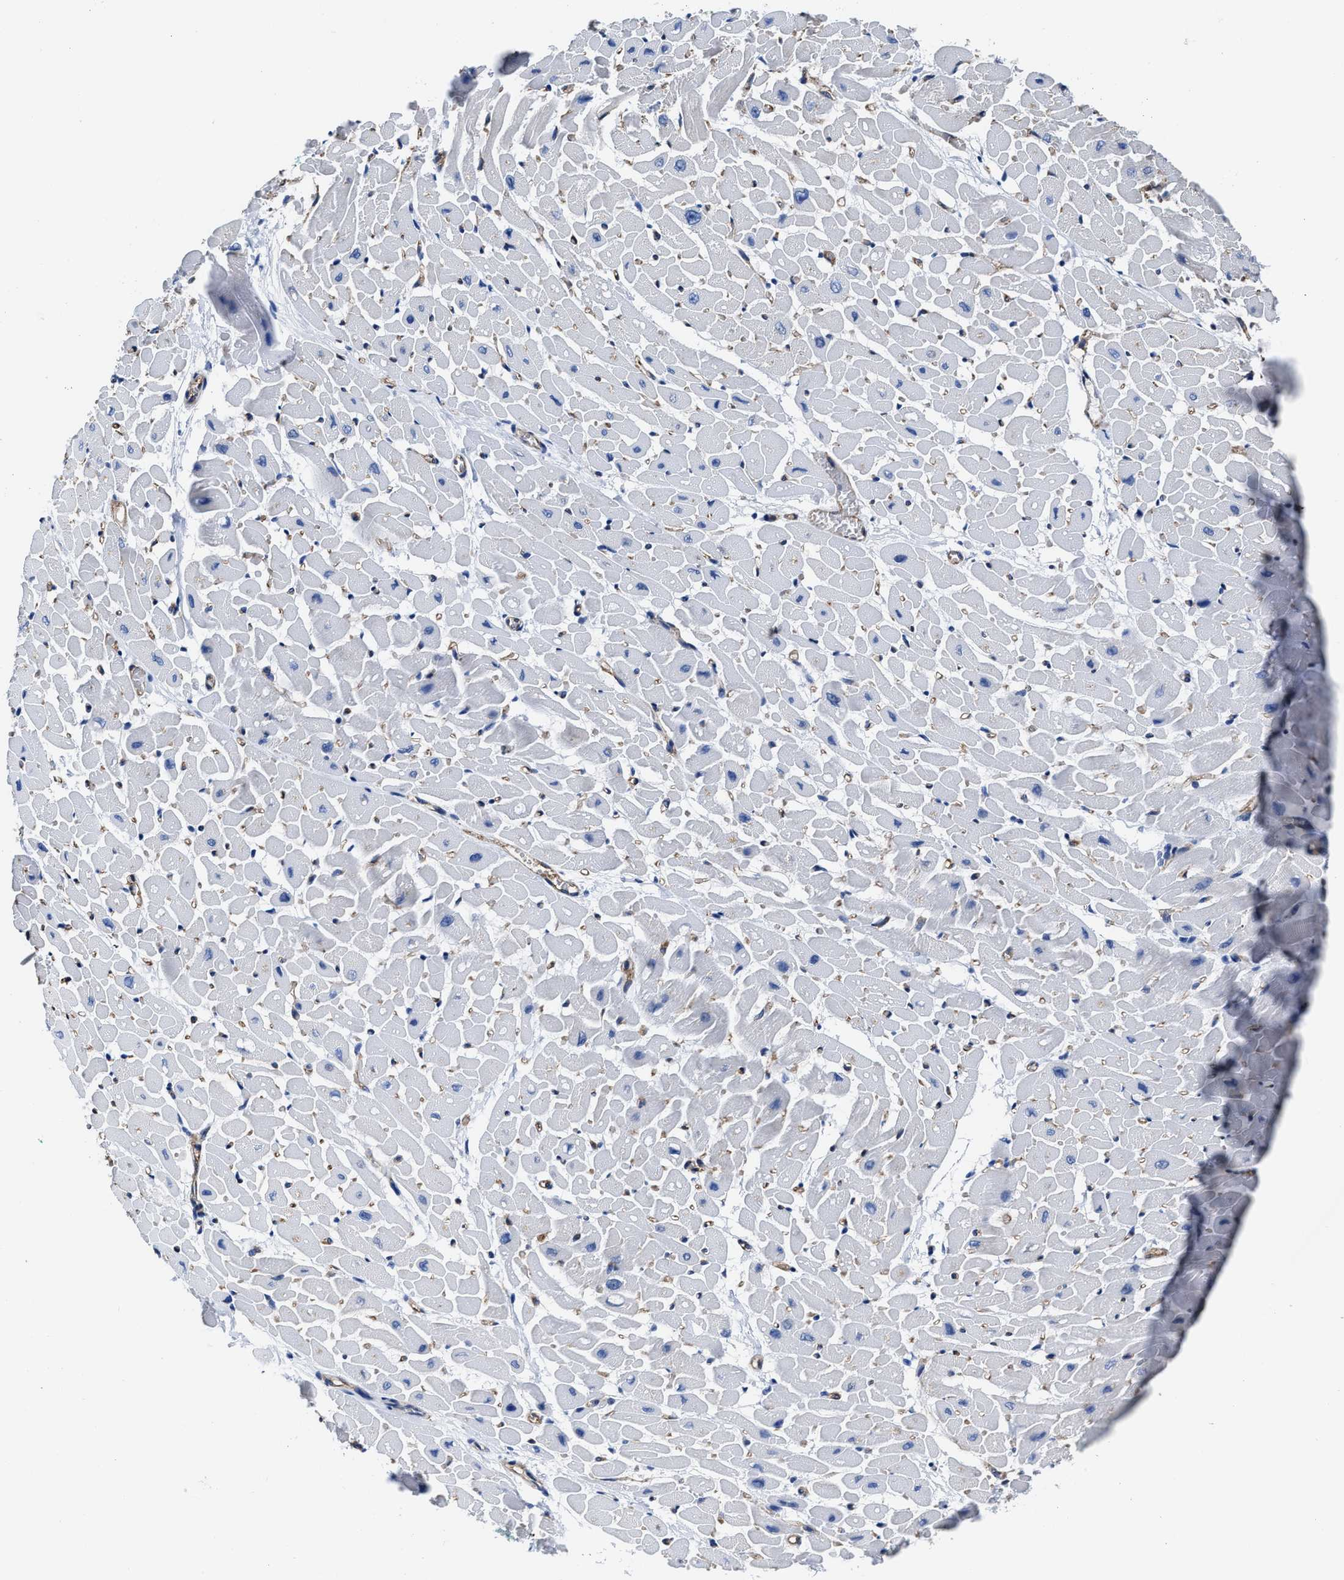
{"staining": {"intensity": "moderate", "quantity": "<25%", "location": "cytoplasmic/membranous"}, "tissue": "heart muscle", "cell_type": "Cardiomyocytes", "image_type": "normal", "snomed": [{"axis": "morphology", "description": "Normal tissue, NOS"}, {"axis": "topography", "description": "Heart"}], "caption": "A brown stain shows moderate cytoplasmic/membranous staining of a protein in cardiomyocytes of benign human heart muscle.", "gene": "KCNMB3", "patient": {"sex": "male", "age": 45}}